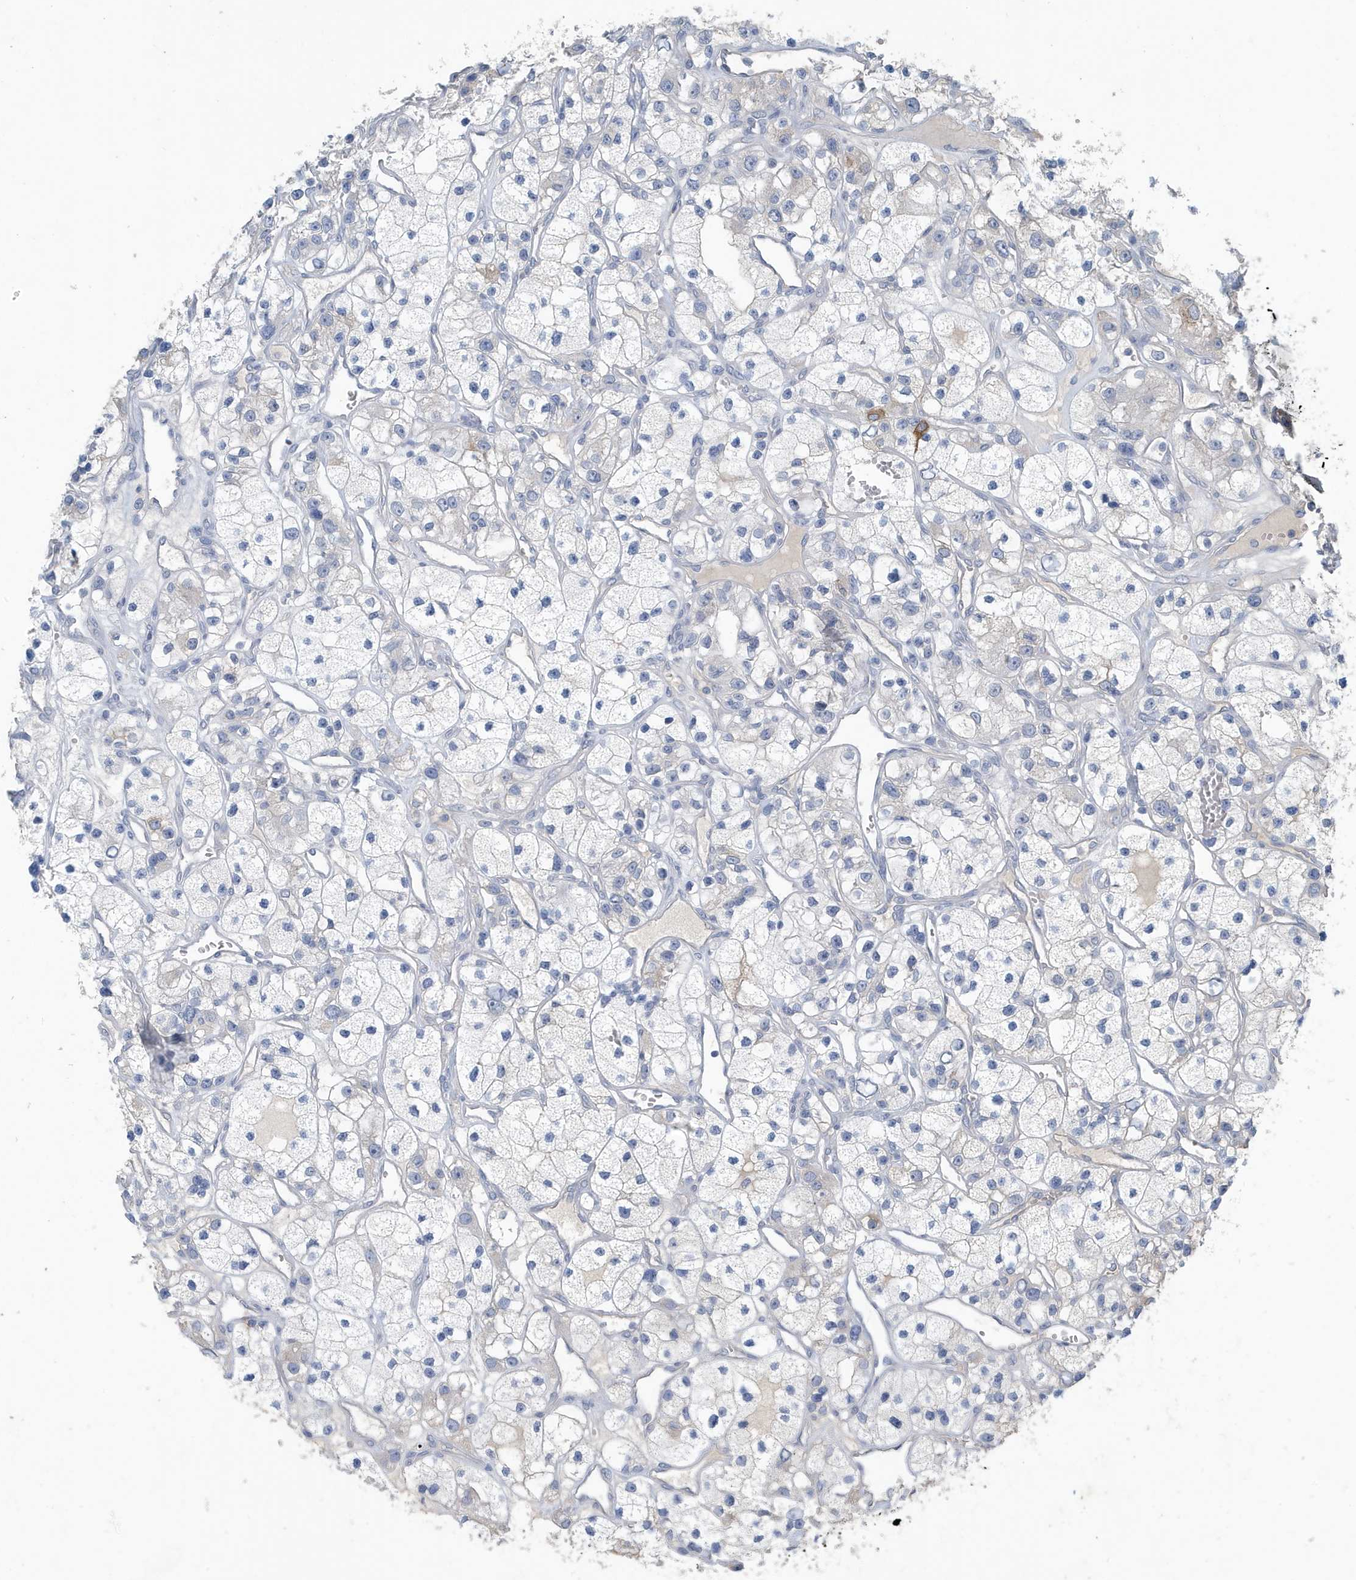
{"staining": {"intensity": "negative", "quantity": "none", "location": "none"}, "tissue": "renal cancer", "cell_type": "Tumor cells", "image_type": "cancer", "snomed": [{"axis": "morphology", "description": "Adenocarcinoma, NOS"}, {"axis": "topography", "description": "Kidney"}], "caption": "Human adenocarcinoma (renal) stained for a protein using IHC displays no staining in tumor cells.", "gene": "UGT2B4", "patient": {"sex": "female", "age": 57}}